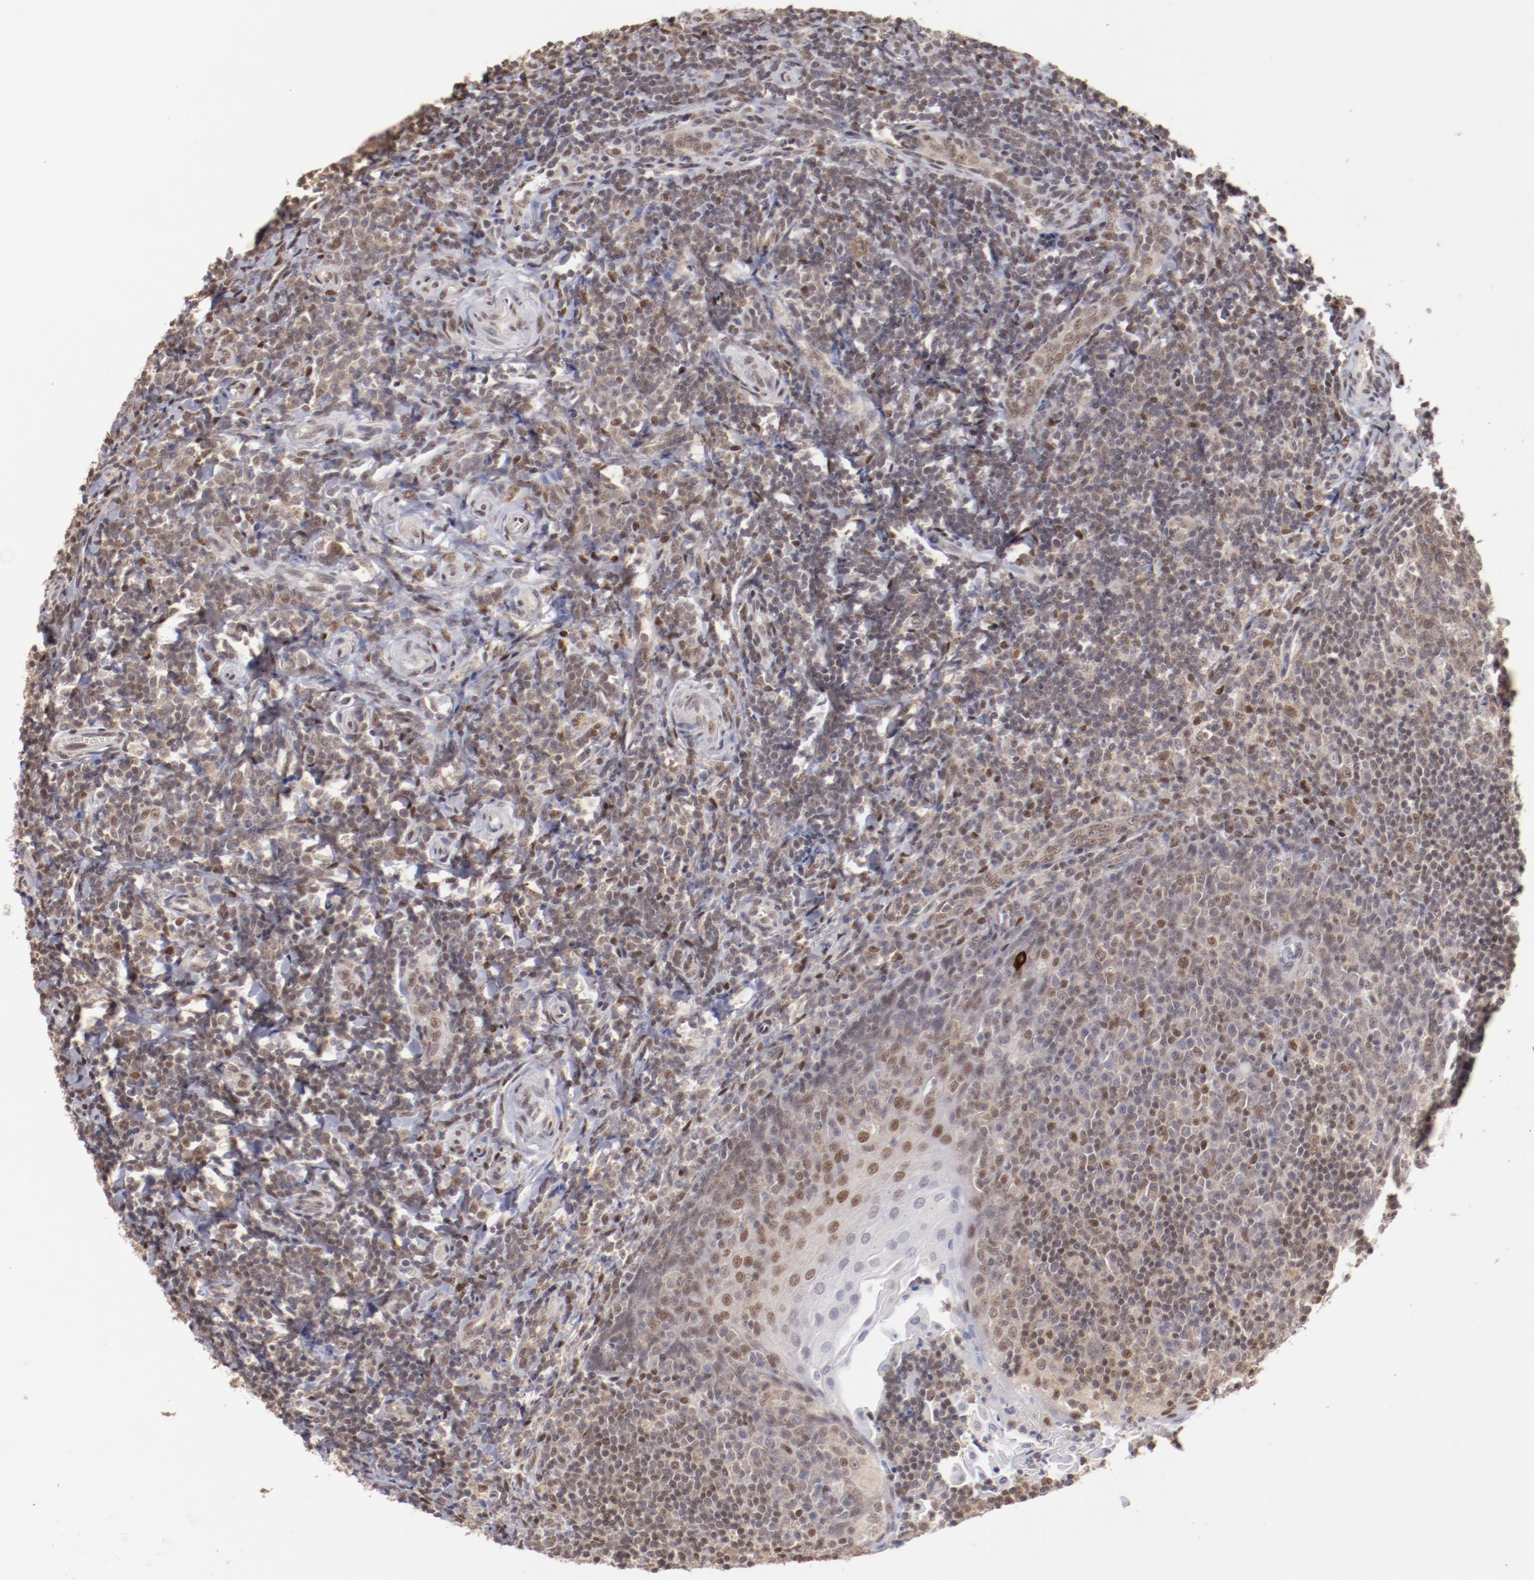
{"staining": {"intensity": "moderate", "quantity": "<25%", "location": "nuclear"}, "tissue": "tonsil", "cell_type": "Germinal center cells", "image_type": "normal", "snomed": [{"axis": "morphology", "description": "Normal tissue, NOS"}, {"axis": "topography", "description": "Tonsil"}], "caption": "This is a histology image of immunohistochemistry staining of benign tonsil, which shows moderate positivity in the nuclear of germinal center cells.", "gene": "ARNT", "patient": {"sex": "male", "age": 20}}